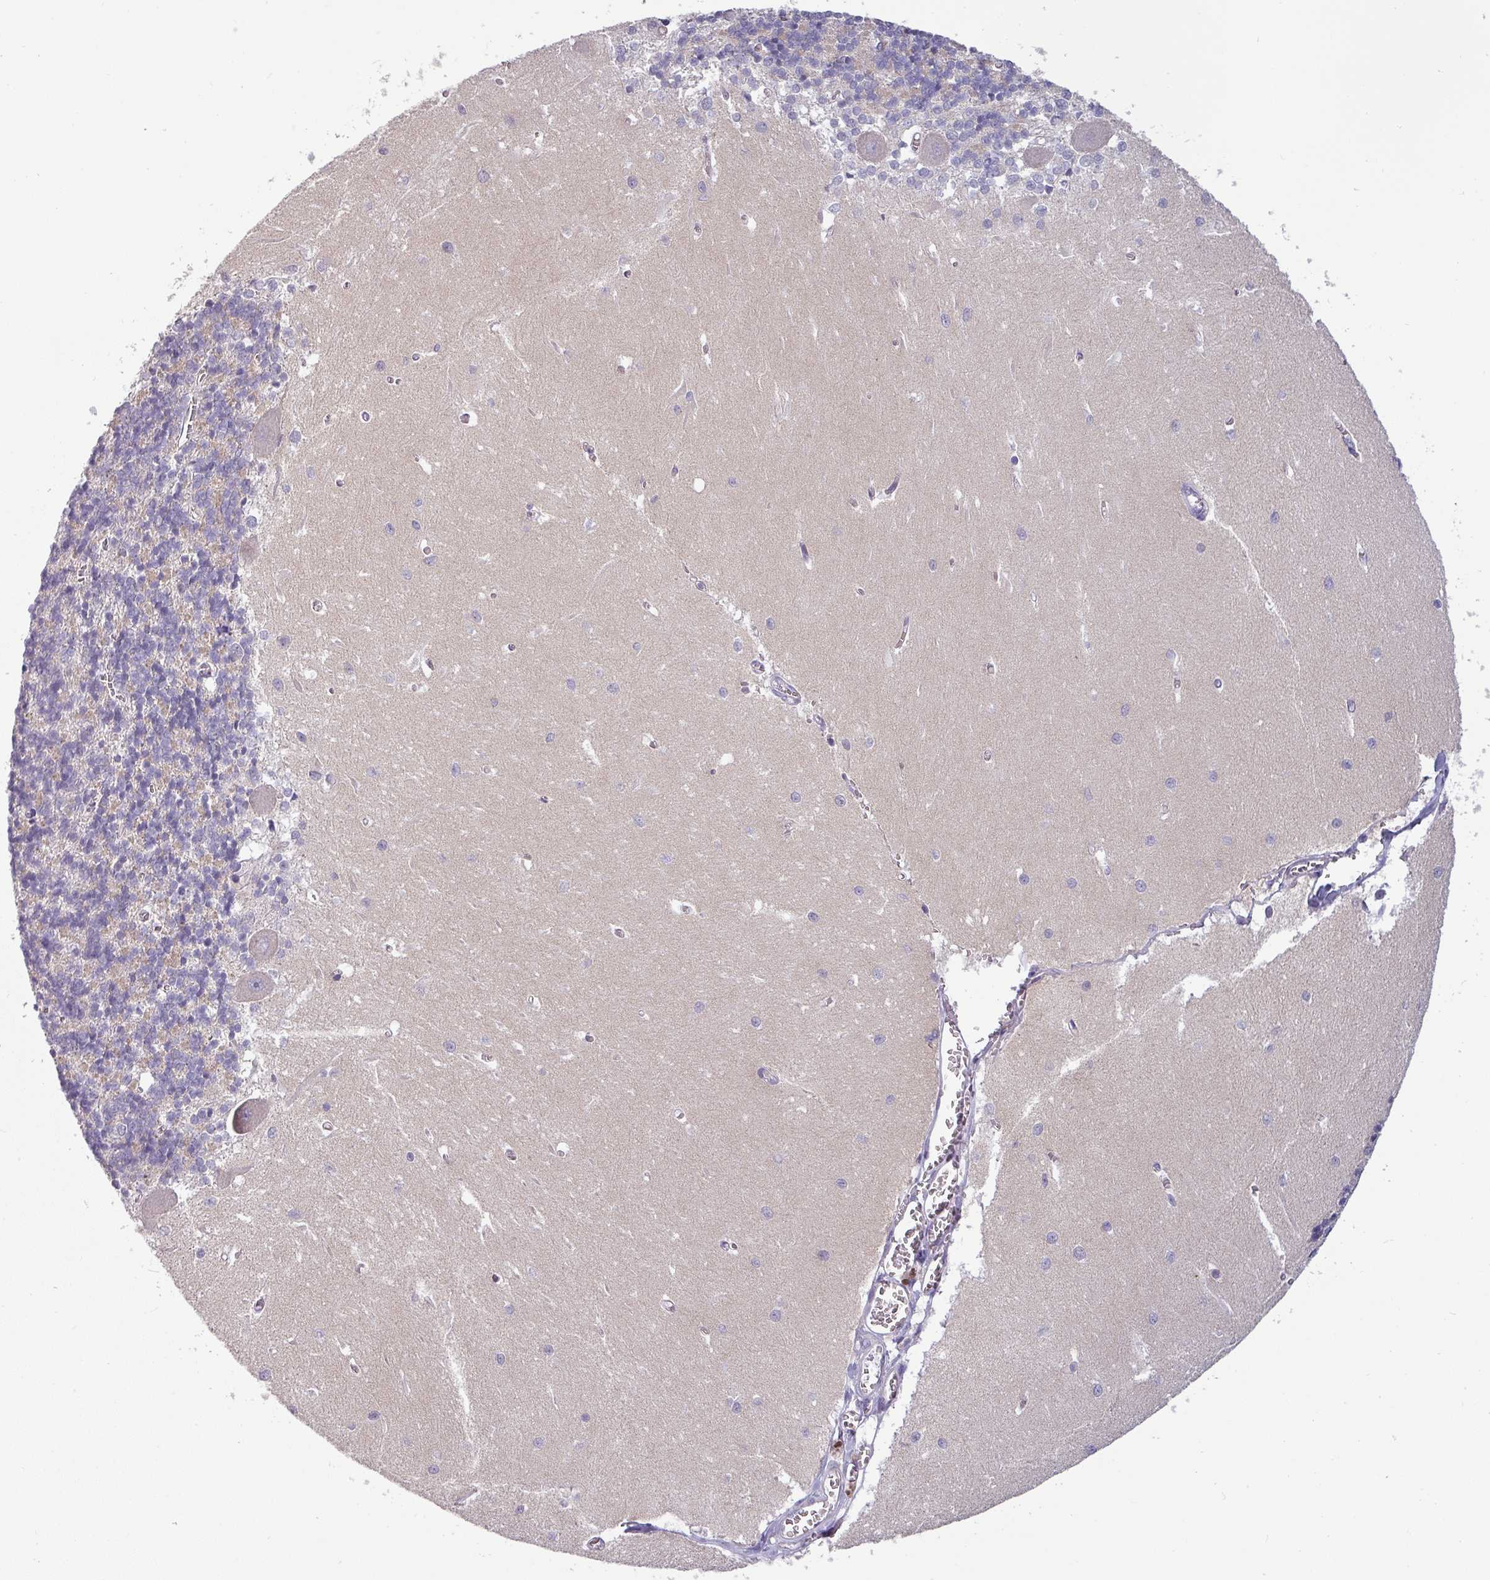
{"staining": {"intensity": "negative", "quantity": "none", "location": "none"}, "tissue": "cerebellum", "cell_type": "Cells in granular layer", "image_type": "normal", "snomed": [{"axis": "morphology", "description": "Normal tissue, NOS"}, {"axis": "topography", "description": "Cerebellum"}], "caption": "Immunohistochemistry histopathology image of normal human cerebellum stained for a protein (brown), which shows no staining in cells in granular layer. (DAB IHC, high magnification).", "gene": "SLC26A9", "patient": {"sex": "male", "age": 37}}